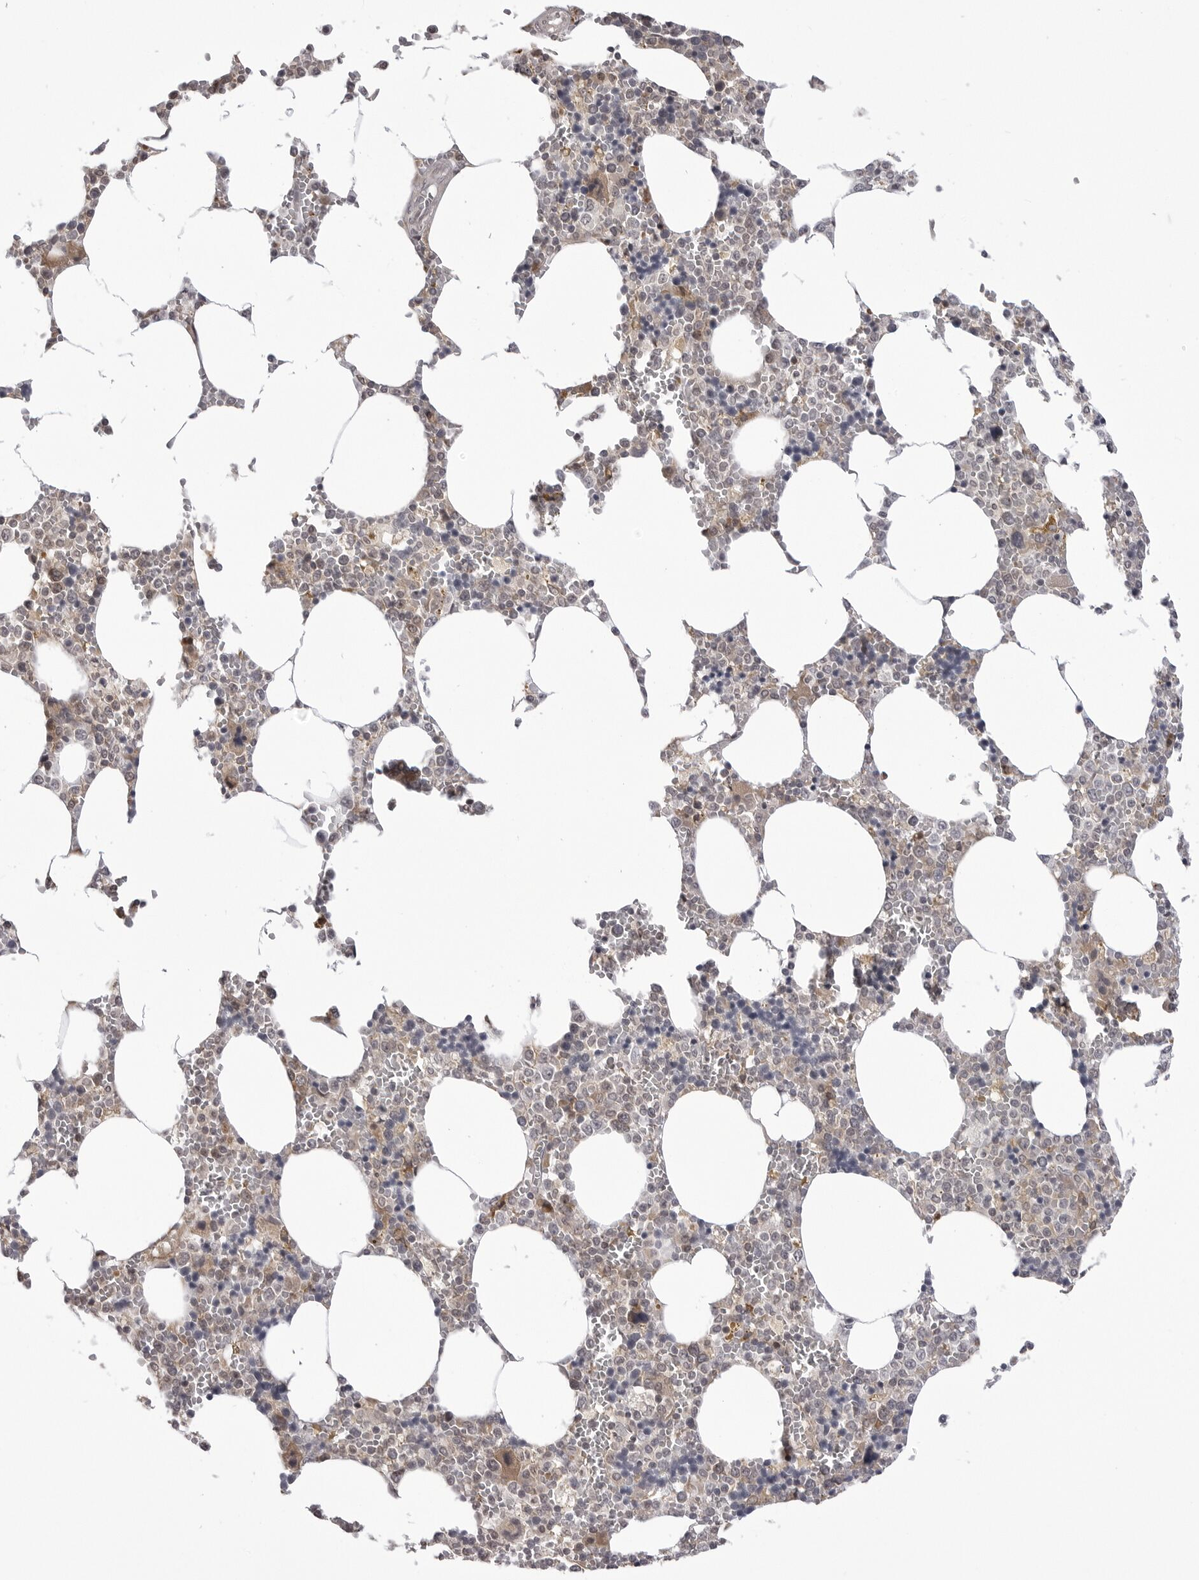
{"staining": {"intensity": "weak", "quantity": "<25%", "location": "cytoplasmic/membranous"}, "tissue": "bone marrow", "cell_type": "Hematopoietic cells", "image_type": "normal", "snomed": [{"axis": "morphology", "description": "Normal tissue, NOS"}, {"axis": "topography", "description": "Bone marrow"}], "caption": "An immunohistochemistry micrograph of benign bone marrow is shown. There is no staining in hematopoietic cells of bone marrow. Brightfield microscopy of IHC stained with DAB (brown) and hematoxylin (blue), captured at high magnification.", "gene": "PTK2B", "patient": {"sex": "male", "age": 70}}